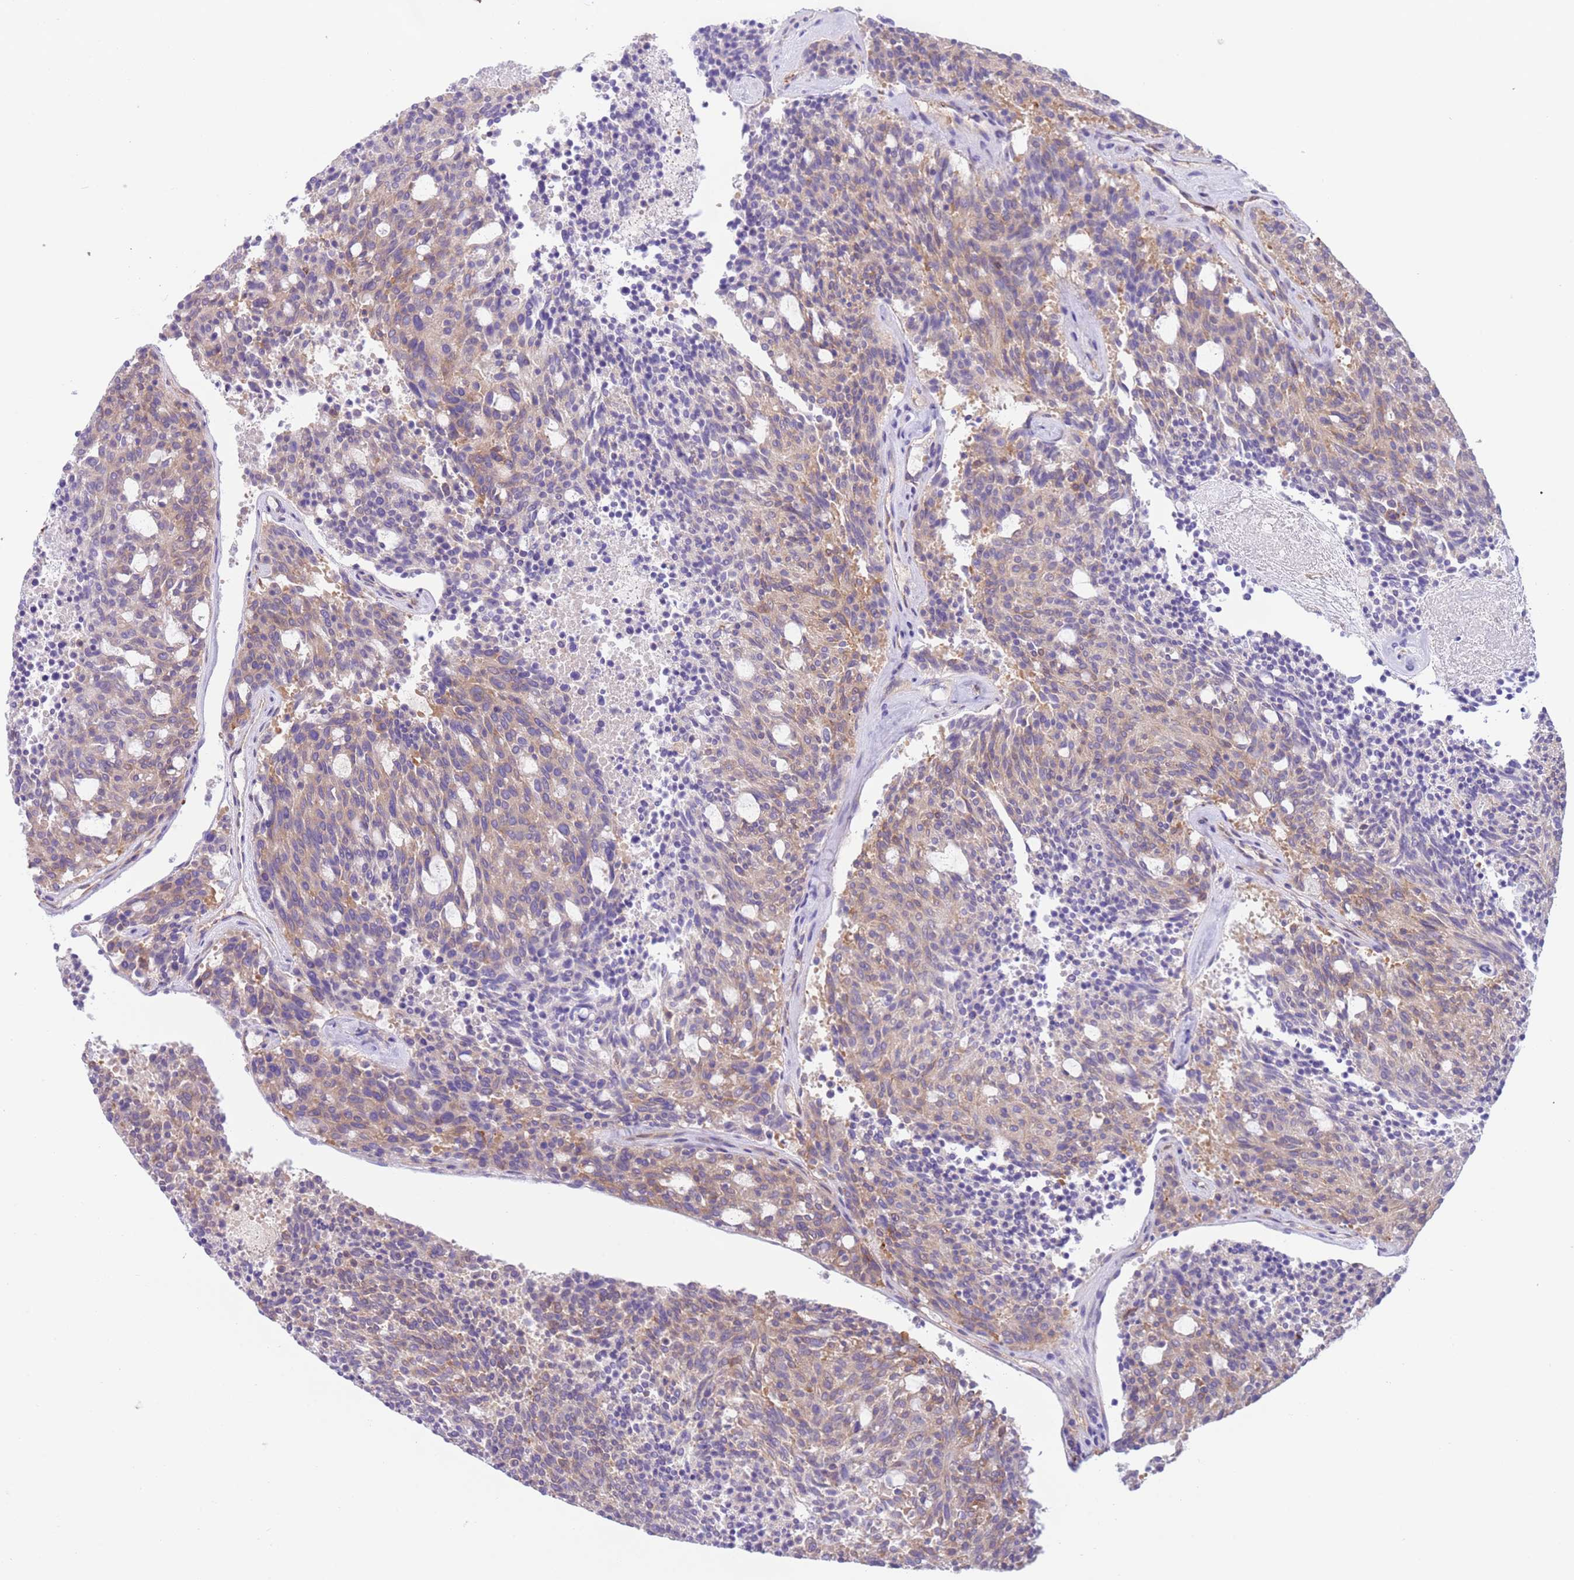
{"staining": {"intensity": "weak", "quantity": "<25%", "location": "cytoplasmic/membranous"}, "tissue": "carcinoid", "cell_type": "Tumor cells", "image_type": "cancer", "snomed": [{"axis": "morphology", "description": "Carcinoid, malignant, NOS"}, {"axis": "topography", "description": "Pancreas"}], "caption": "DAB immunohistochemical staining of human carcinoid displays no significant expression in tumor cells. Brightfield microscopy of immunohistochemistry (IHC) stained with DAB (3,3'-diaminobenzidine) (brown) and hematoxylin (blue), captured at high magnification.", "gene": "VARS1", "patient": {"sex": "female", "age": 54}}